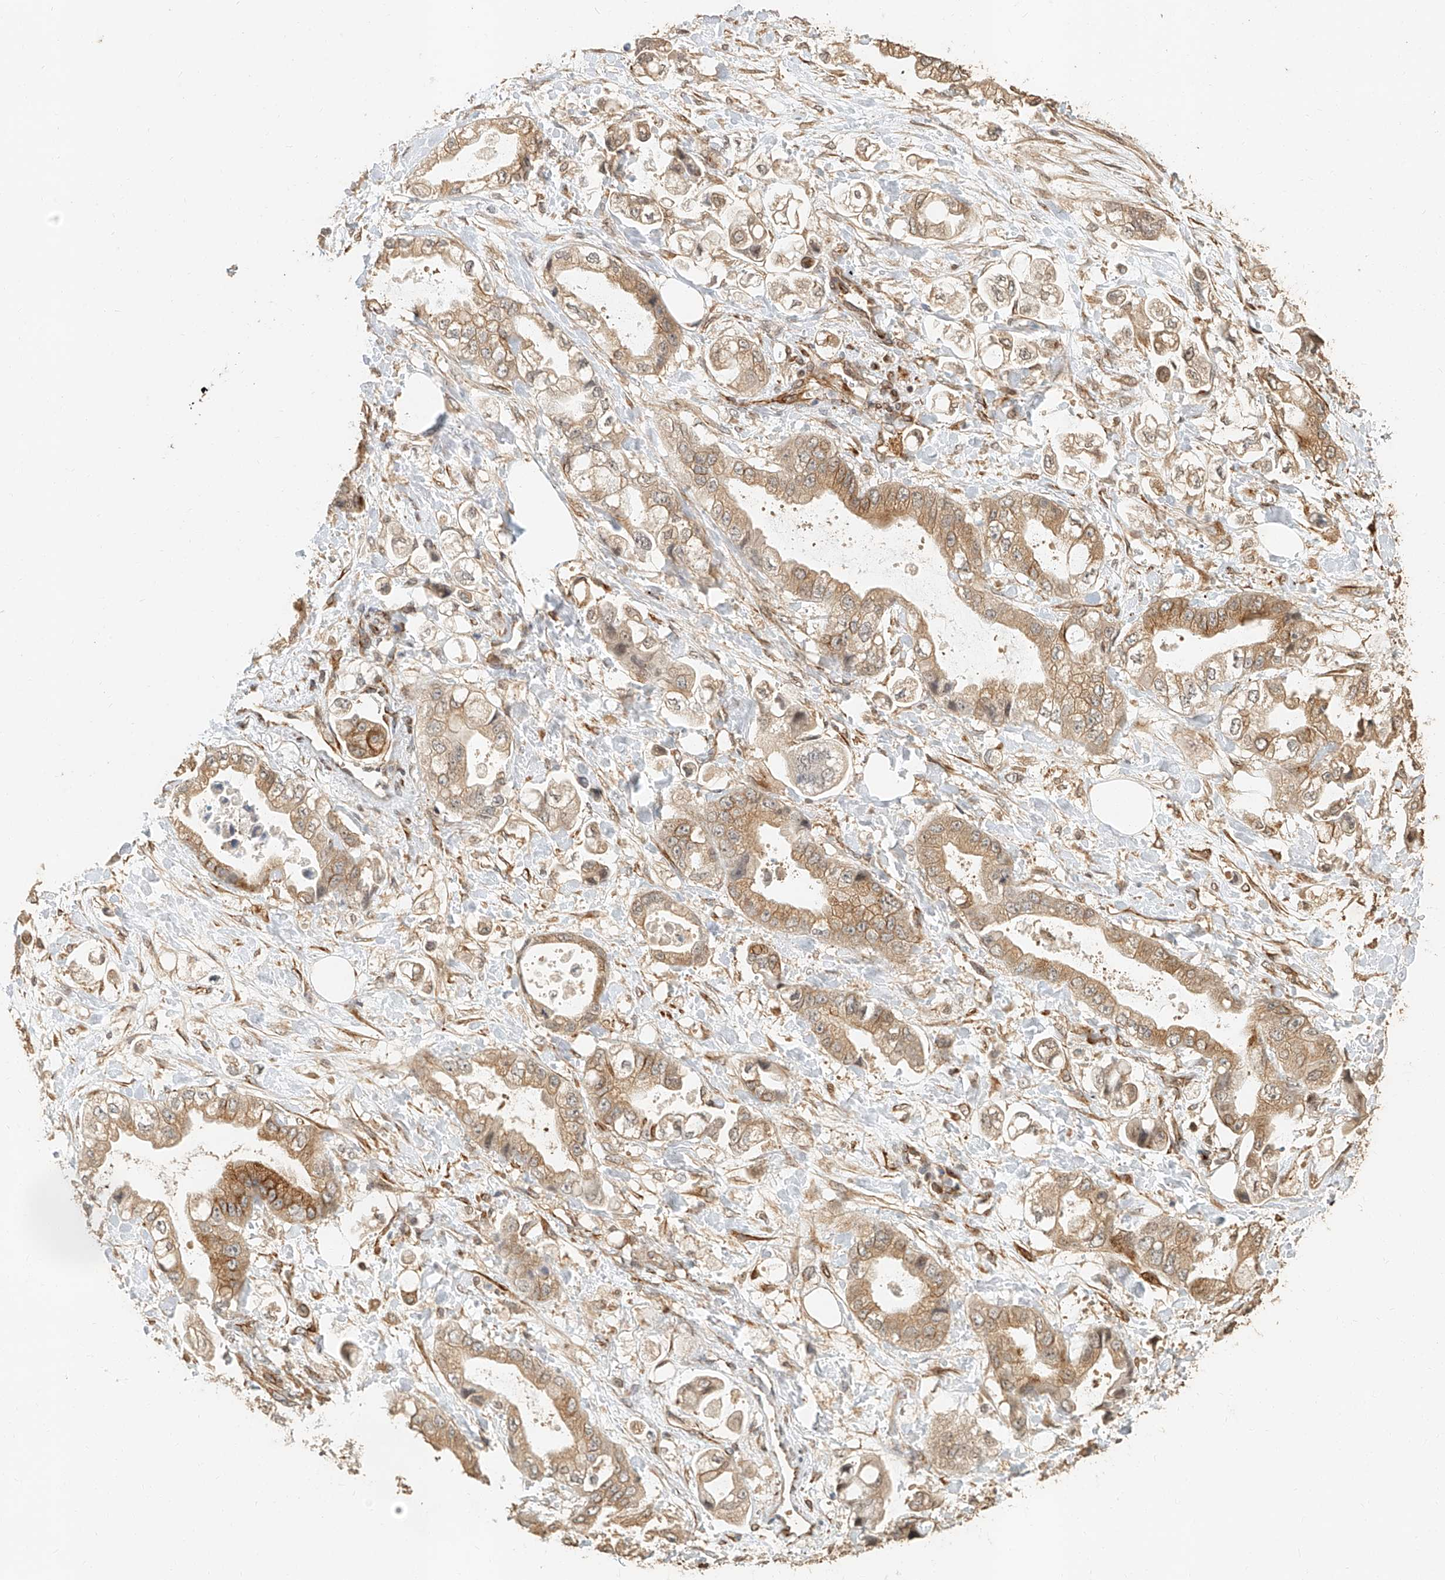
{"staining": {"intensity": "strong", "quantity": "25%-75%", "location": "cytoplasmic/membranous"}, "tissue": "stomach cancer", "cell_type": "Tumor cells", "image_type": "cancer", "snomed": [{"axis": "morphology", "description": "Adenocarcinoma, NOS"}, {"axis": "topography", "description": "Stomach"}], "caption": "Tumor cells show high levels of strong cytoplasmic/membranous expression in approximately 25%-75% of cells in stomach cancer. Using DAB (3,3'-diaminobenzidine) (brown) and hematoxylin (blue) stains, captured at high magnification using brightfield microscopy.", "gene": "NAP1L1", "patient": {"sex": "male", "age": 62}}